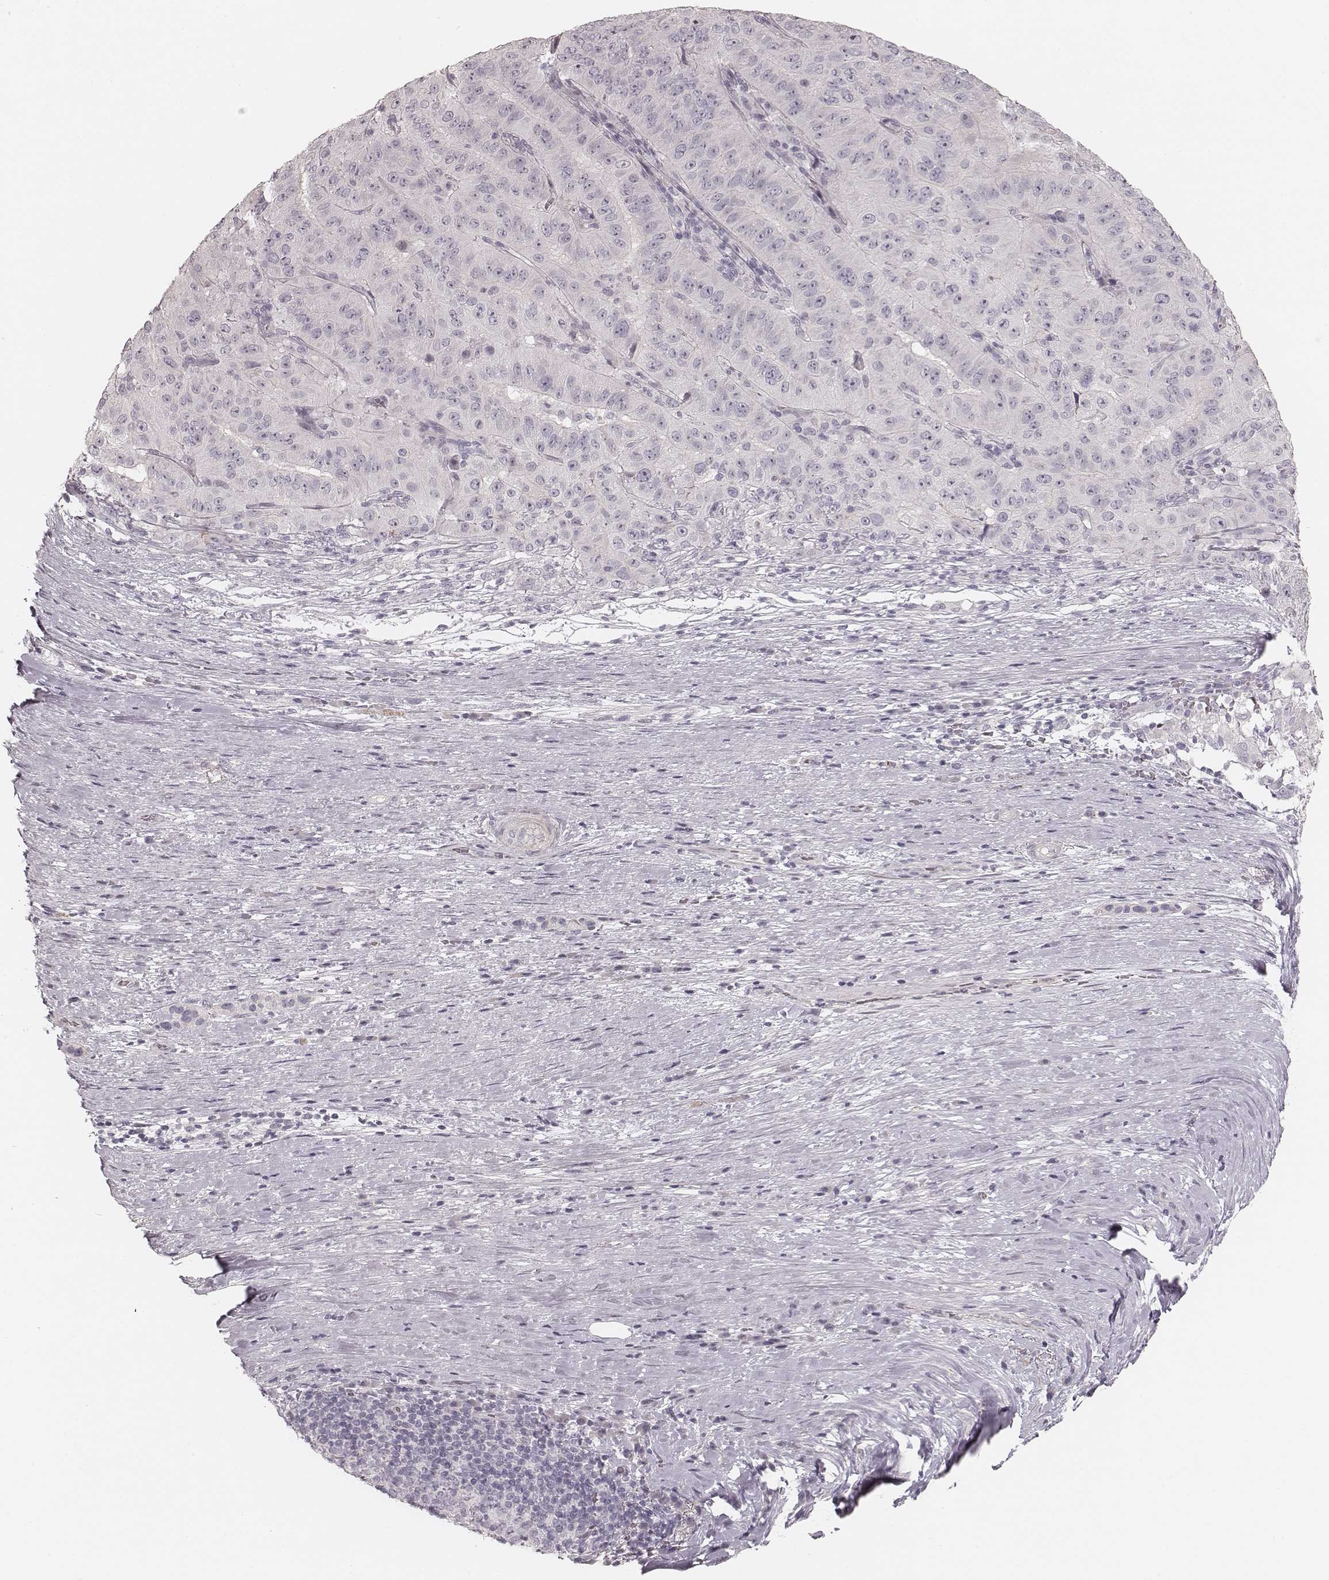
{"staining": {"intensity": "negative", "quantity": "none", "location": "none"}, "tissue": "pancreatic cancer", "cell_type": "Tumor cells", "image_type": "cancer", "snomed": [{"axis": "morphology", "description": "Adenocarcinoma, NOS"}, {"axis": "topography", "description": "Pancreas"}], "caption": "This is an immunohistochemistry micrograph of human adenocarcinoma (pancreatic). There is no positivity in tumor cells.", "gene": "SPATA24", "patient": {"sex": "male", "age": 63}}